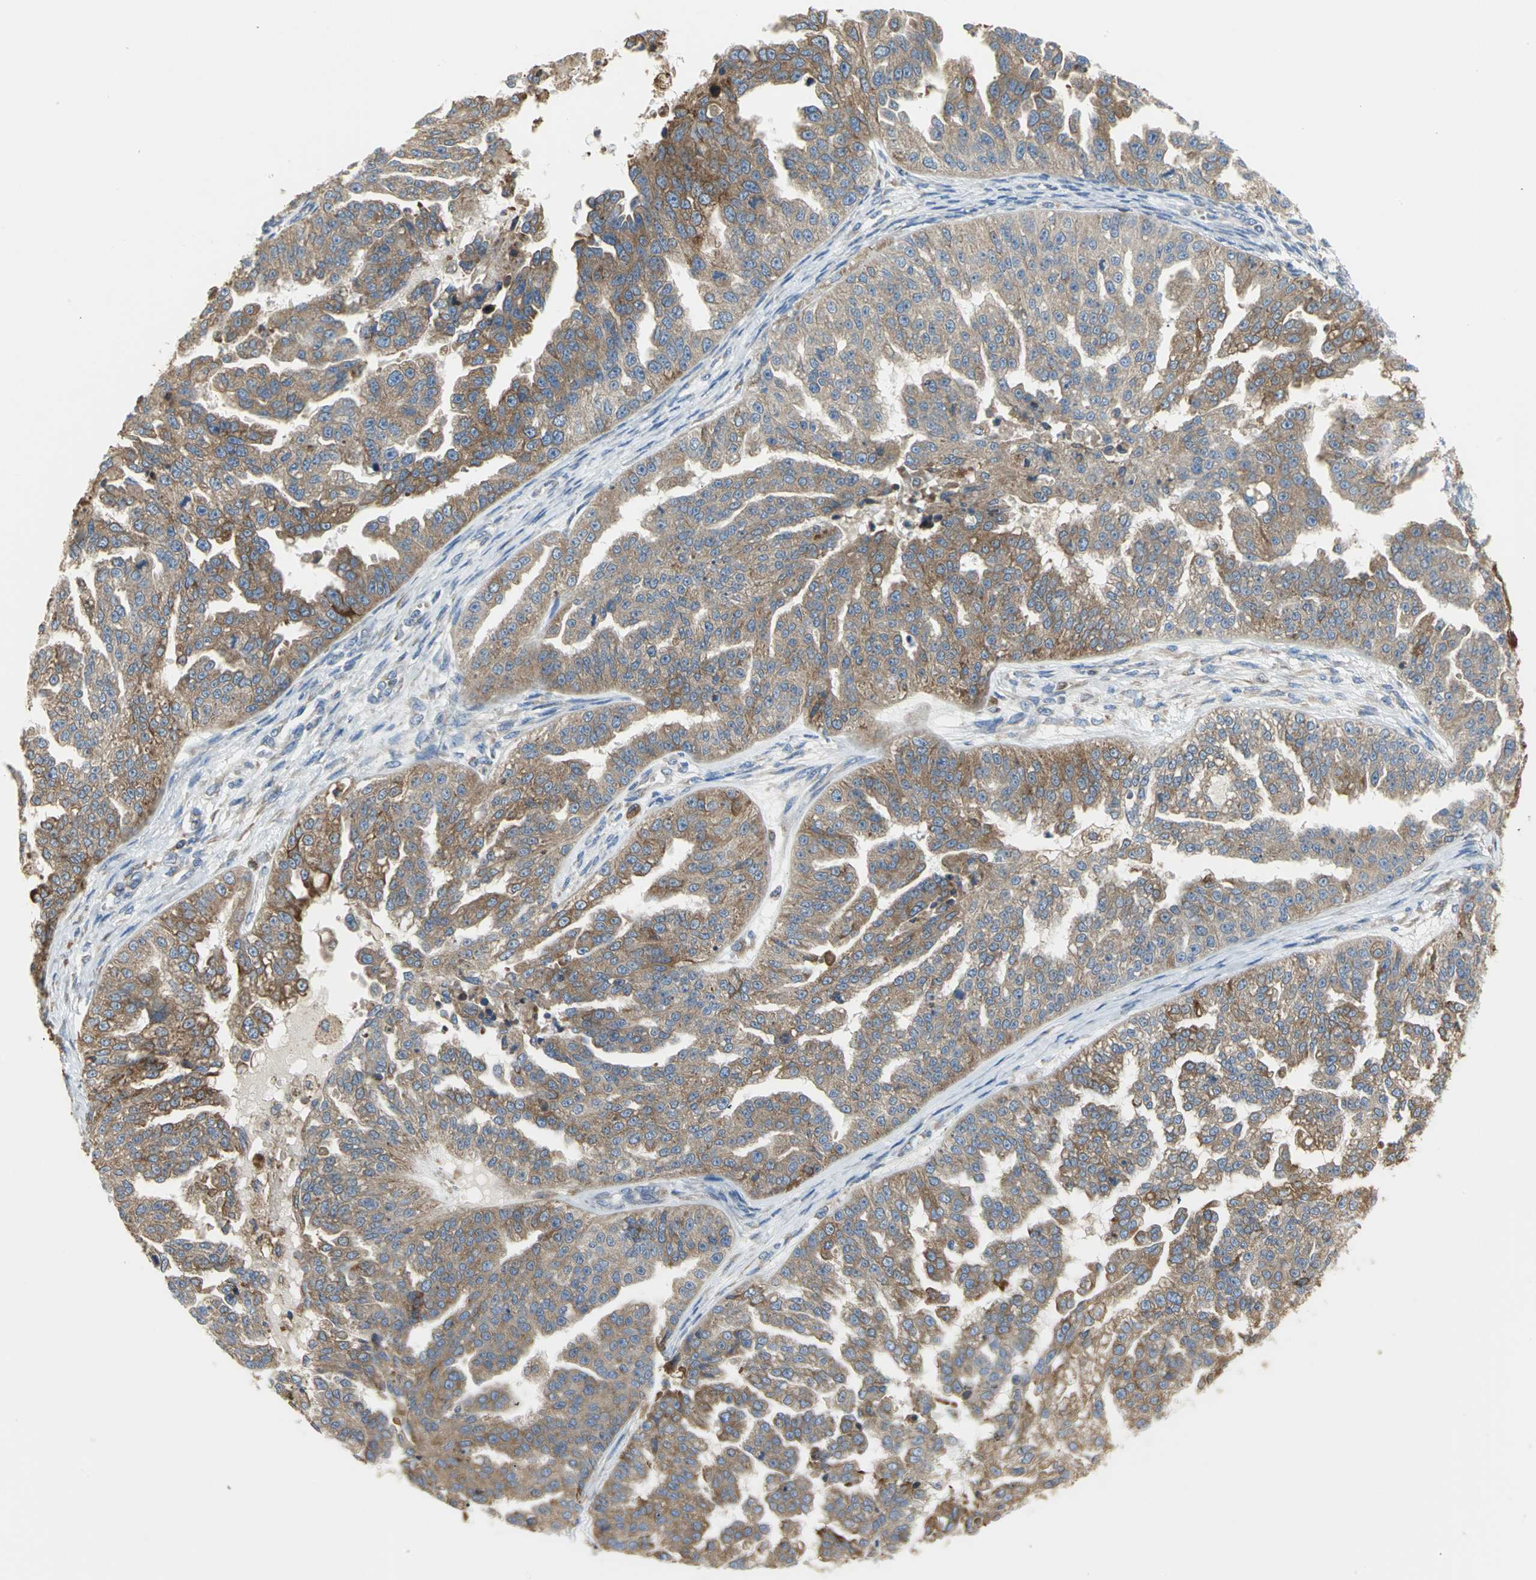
{"staining": {"intensity": "moderate", "quantity": ">75%", "location": "cytoplasmic/membranous"}, "tissue": "ovarian cancer", "cell_type": "Tumor cells", "image_type": "cancer", "snomed": [{"axis": "morphology", "description": "Cystadenocarcinoma, serous, NOS"}, {"axis": "topography", "description": "Ovary"}], "caption": "A micrograph showing moderate cytoplasmic/membranous expression in about >75% of tumor cells in ovarian cancer (serous cystadenocarcinoma), as visualized by brown immunohistochemical staining.", "gene": "SDF2L1", "patient": {"sex": "female", "age": 58}}